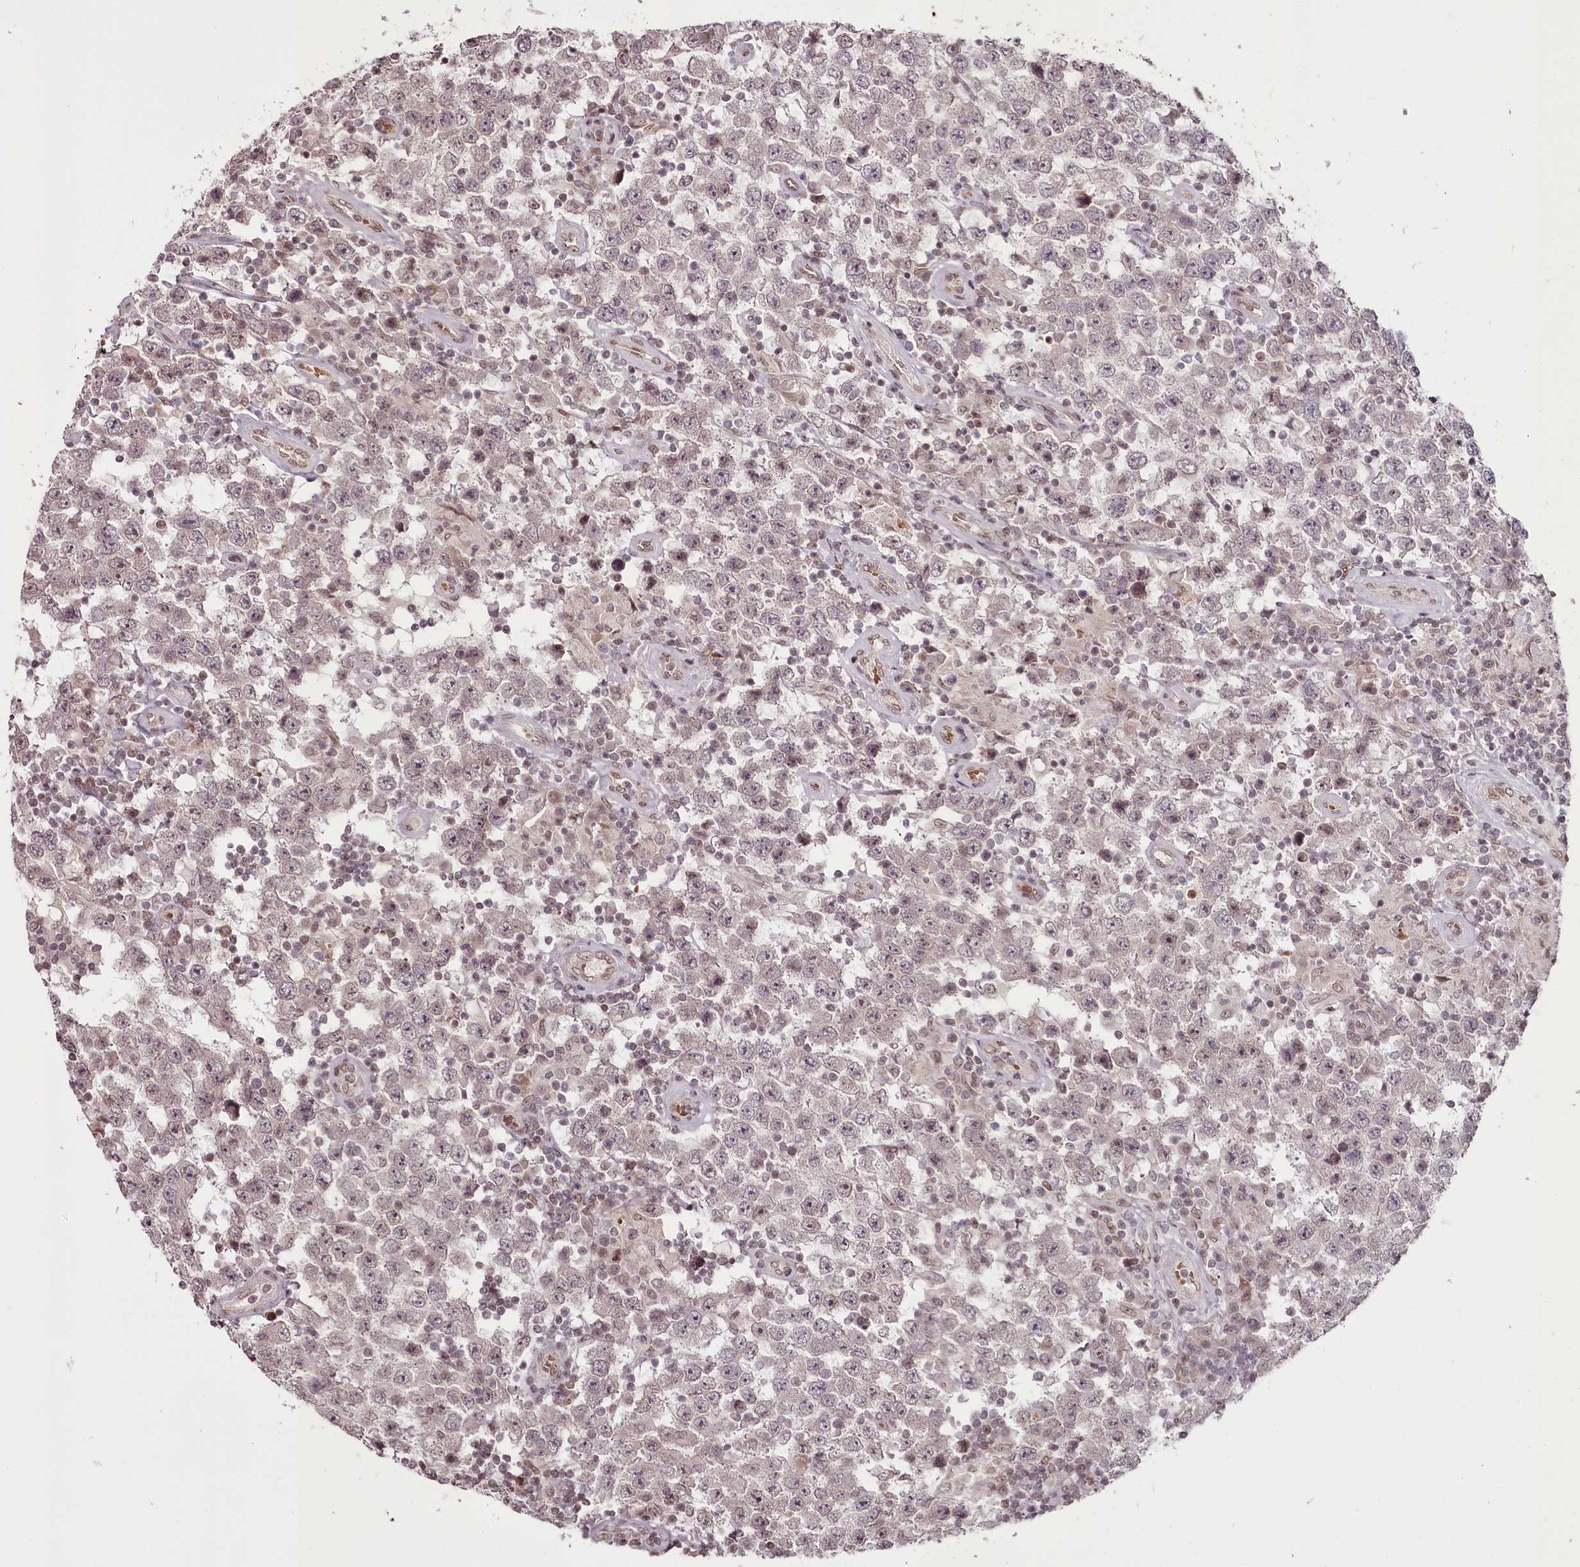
{"staining": {"intensity": "weak", "quantity": "25%-75%", "location": "nuclear"}, "tissue": "testis cancer", "cell_type": "Tumor cells", "image_type": "cancer", "snomed": [{"axis": "morphology", "description": "Normal tissue, NOS"}, {"axis": "morphology", "description": "Urothelial carcinoma, High grade"}, {"axis": "morphology", "description": "Seminoma, NOS"}, {"axis": "morphology", "description": "Carcinoma, Embryonal, NOS"}, {"axis": "topography", "description": "Urinary bladder"}, {"axis": "topography", "description": "Testis"}], "caption": "Immunohistochemistry staining of testis cancer, which demonstrates low levels of weak nuclear expression in about 25%-75% of tumor cells indicating weak nuclear protein staining. The staining was performed using DAB (brown) for protein detection and nuclei were counterstained in hematoxylin (blue).", "gene": "THYN1", "patient": {"sex": "male", "age": 41}}